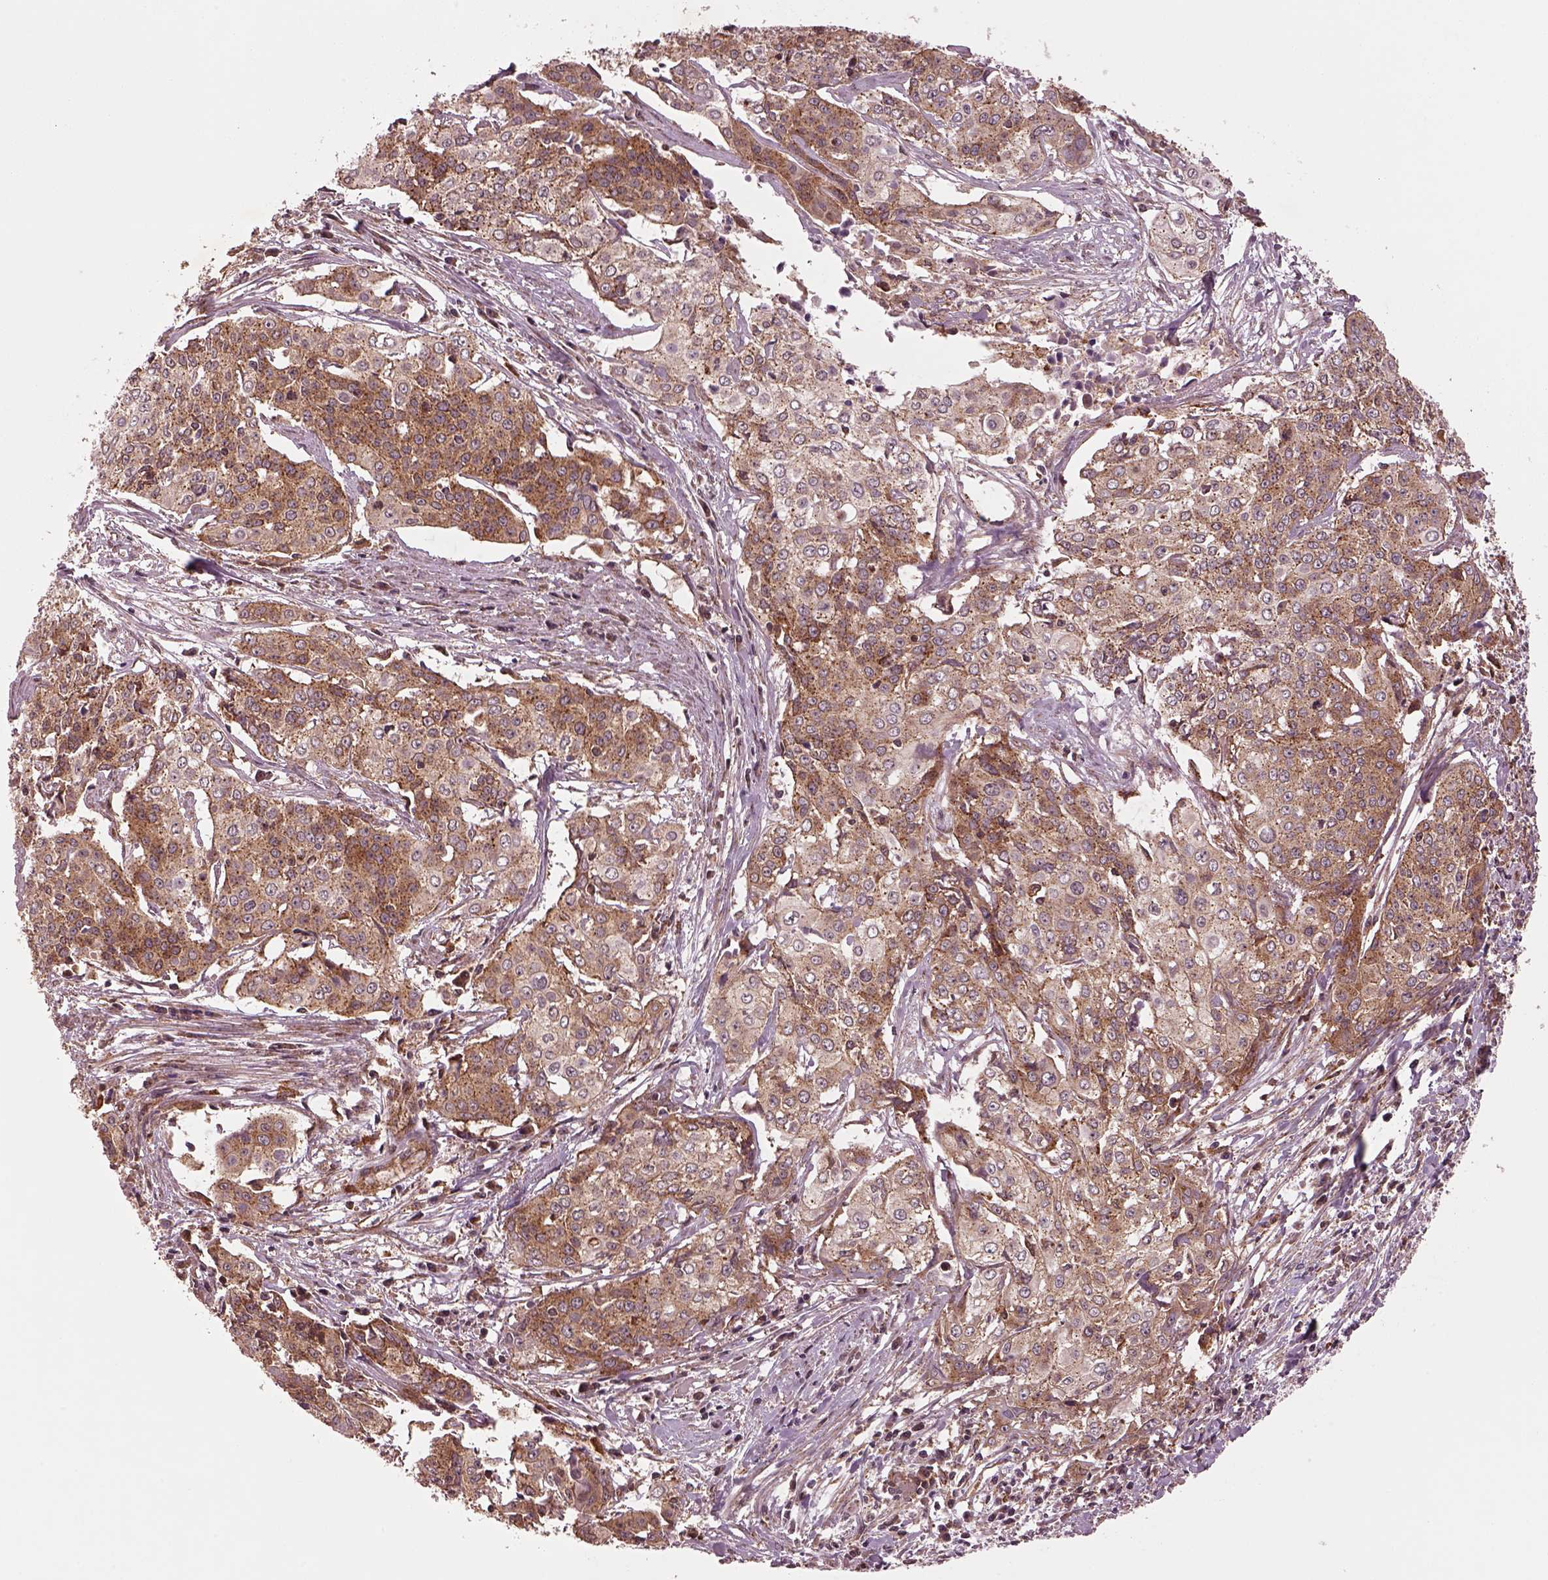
{"staining": {"intensity": "moderate", "quantity": "25%-75%", "location": "cytoplasmic/membranous"}, "tissue": "cervical cancer", "cell_type": "Tumor cells", "image_type": "cancer", "snomed": [{"axis": "morphology", "description": "Squamous cell carcinoma, NOS"}, {"axis": "topography", "description": "Cervix"}], "caption": "Tumor cells exhibit medium levels of moderate cytoplasmic/membranous expression in about 25%-75% of cells in human cervical cancer (squamous cell carcinoma). The protein is stained brown, and the nuclei are stained in blue (DAB (3,3'-diaminobenzidine) IHC with brightfield microscopy, high magnification).", "gene": "WASHC2A", "patient": {"sex": "female", "age": 39}}